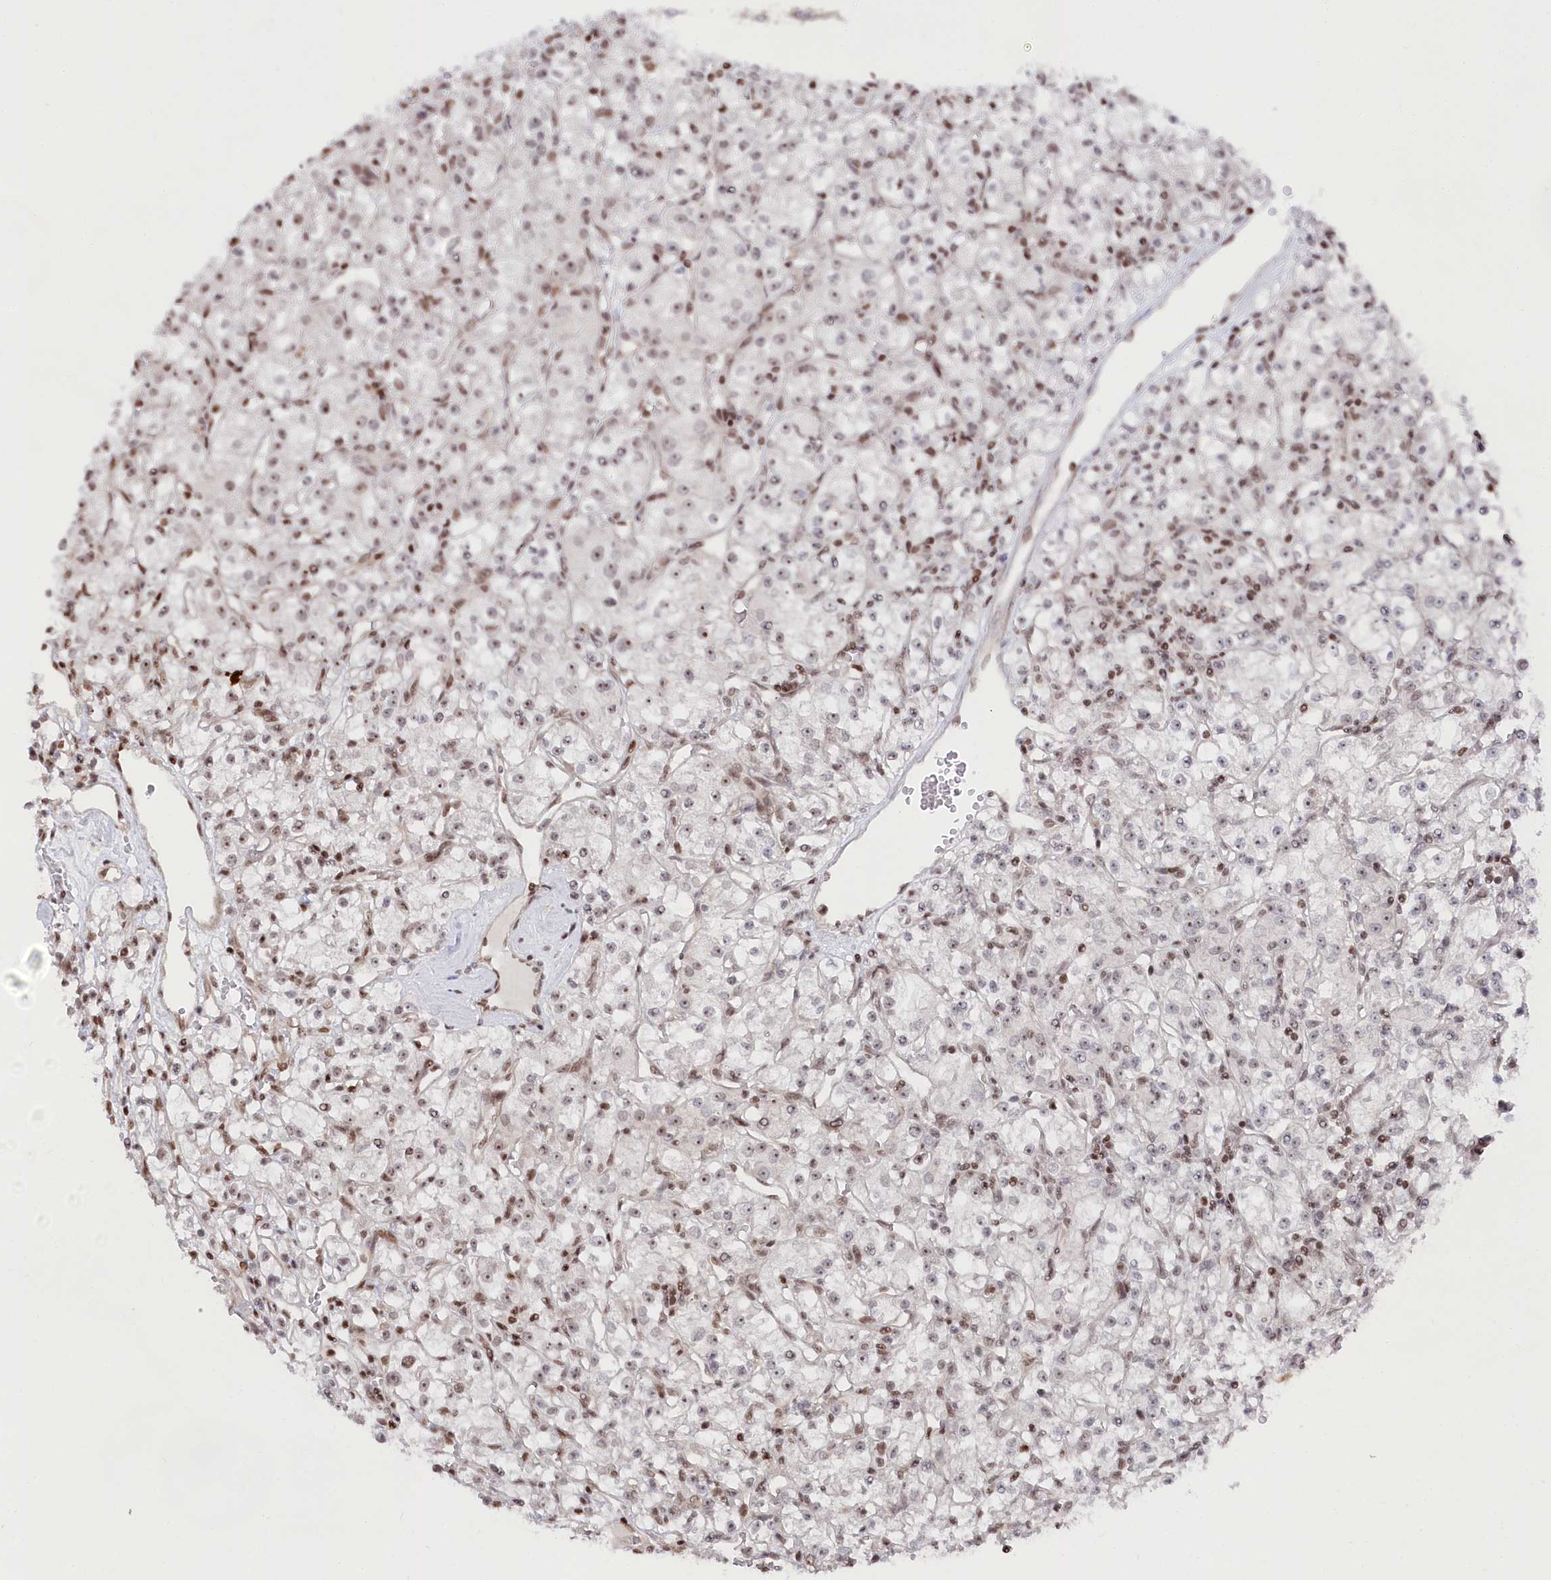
{"staining": {"intensity": "weak", "quantity": "25%-75%", "location": "nuclear"}, "tissue": "renal cancer", "cell_type": "Tumor cells", "image_type": "cancer", "snomed": [{"axis": "morphology", "description": "Adenocarcinoma, NOS"}, {"axis": "topography", "description": "Kidney"}], "caption": "Renal adenocarcinoma was stained to show a protein in brown. There is low levels of weak nuclear expression in about 25%-75% of tumor cells.", "gene": "CGGBP1", "patient": {"sex": "female", "age": 59}}